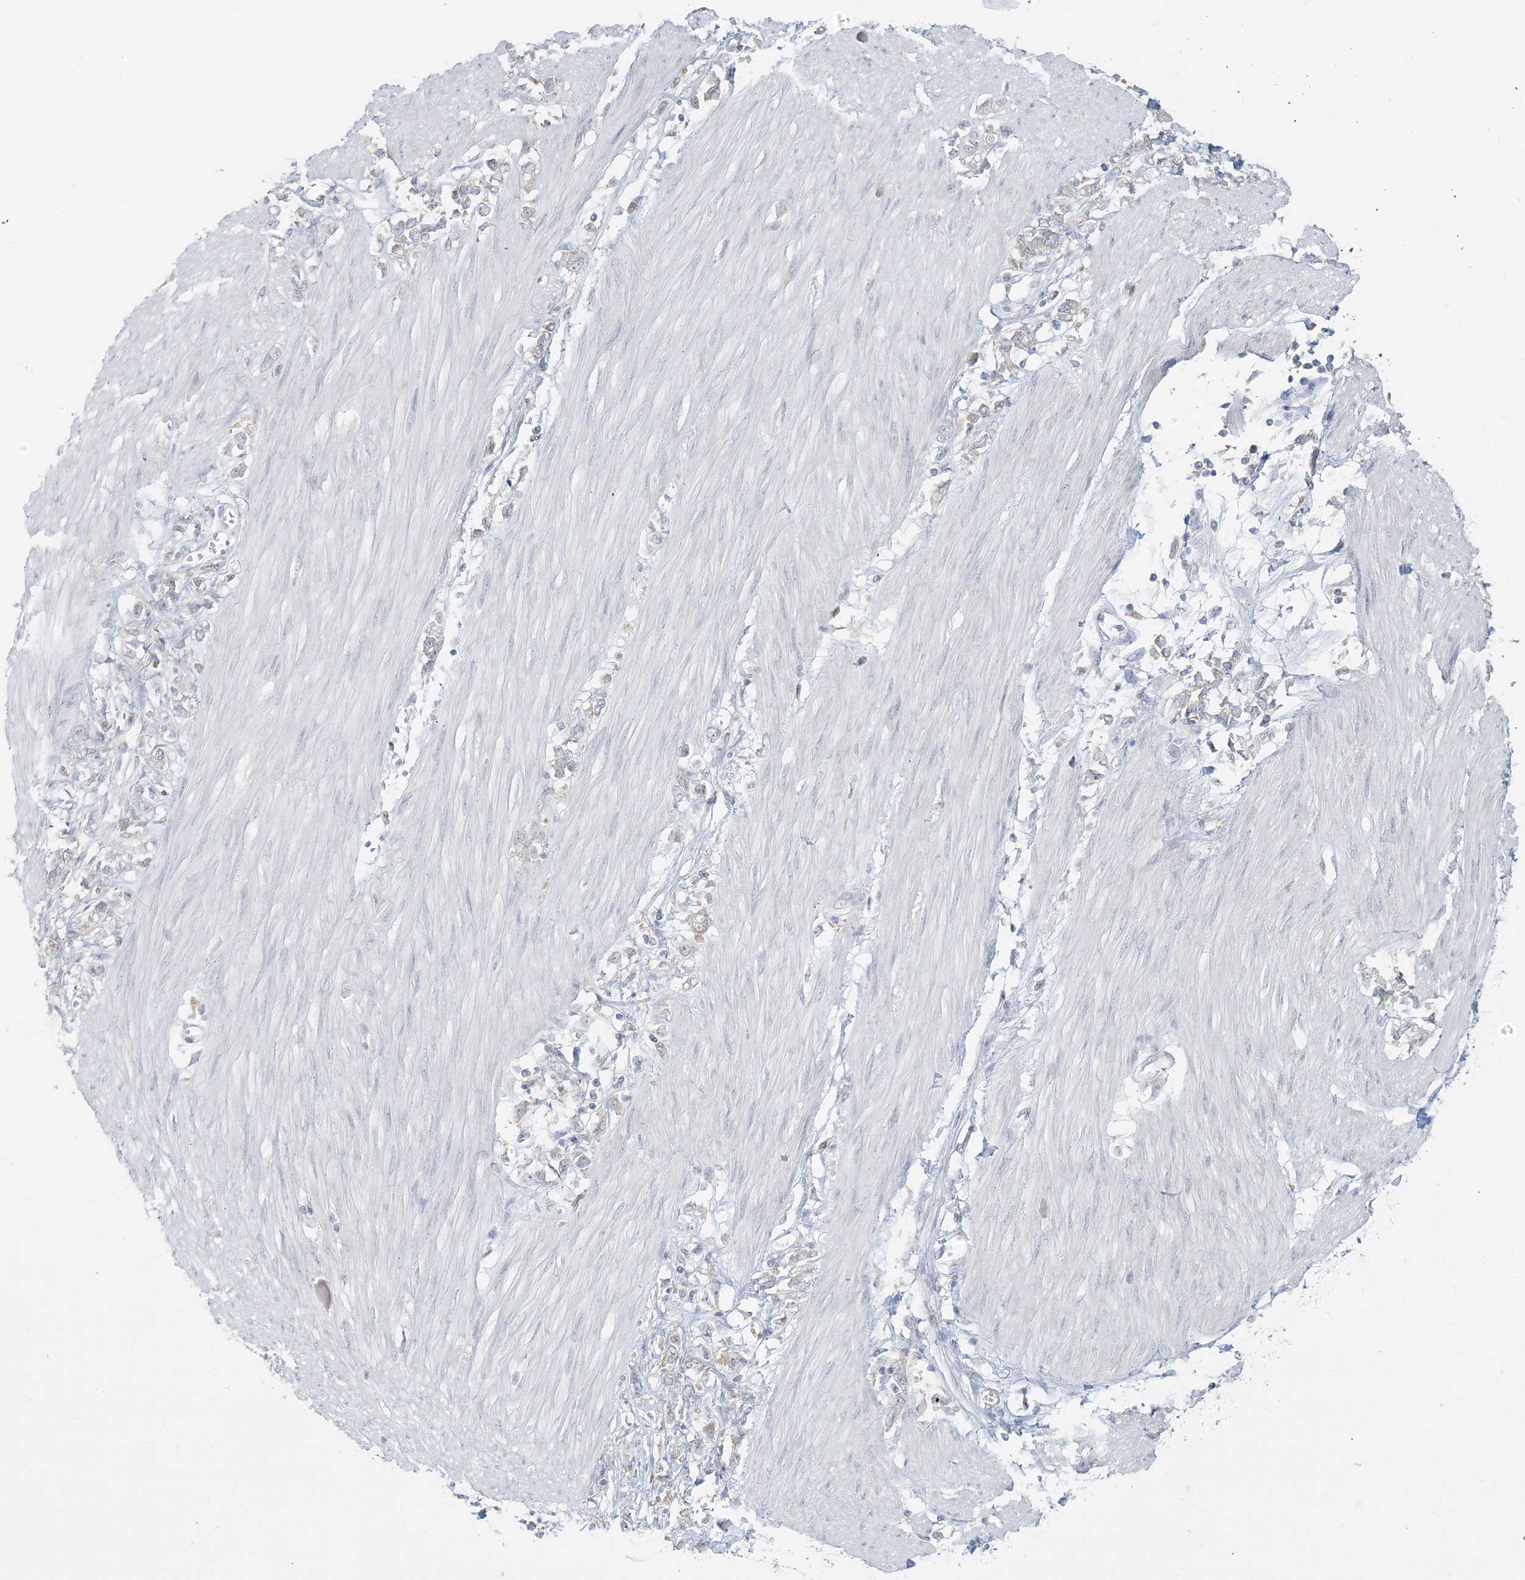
{"staining": {"intensity": "negative", "quantity": "none", "location": "none"}, "tissue": "stomach cancer", "cell_type": "Tumor cells", "image_type": "cancer", "snomed": [{"axis": "morphology", "description": "Adenocarcinoma, NOS"}, {"axis": "topography", "description": "Stomach"}], "caption": "Histopathology image shows no protein expression in tumor cells of stomach cancer tissue.", "gene": "EEFSEC", "patient": {"sex": "female", "age": 76}}